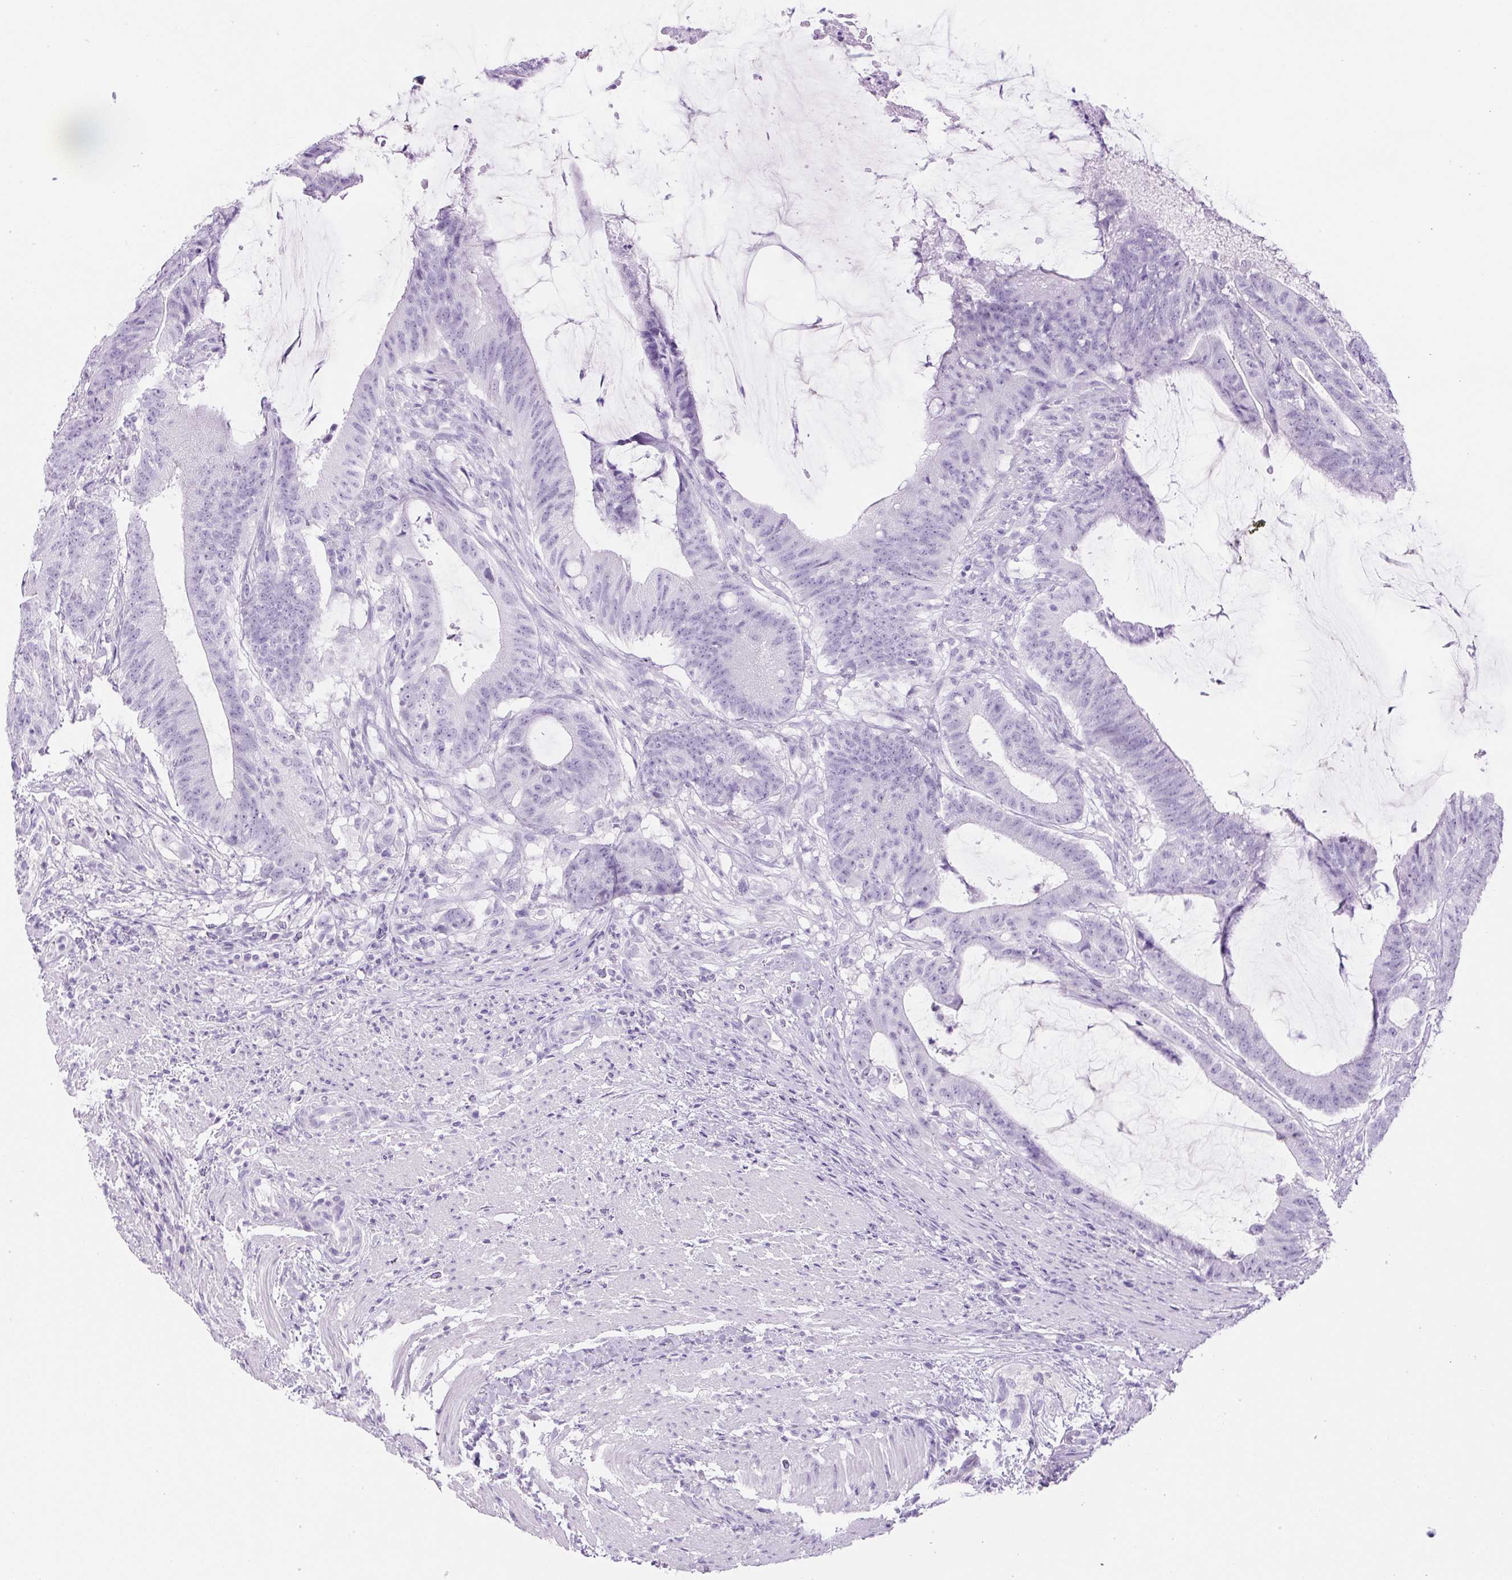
{"staining": {"intensity": "negative", "quantity": "none", "location": "none"}, "tissue": "colorectal cancer", "cell_type": "Tumor cells", "image_type": "cancer", "snomed": [{"axis": "morphology", "description": "Adenocarcinoma, NOS"}, {"axis": "topography", "description": "Colon"}], "caption": "Colorectal cancer (adenocarcinoma) was stained to show a protein in brown. There is no significant positivity in tumor cells.", "gene": "TMEM151B", "patient": {"sex": "female", "age": 43}}